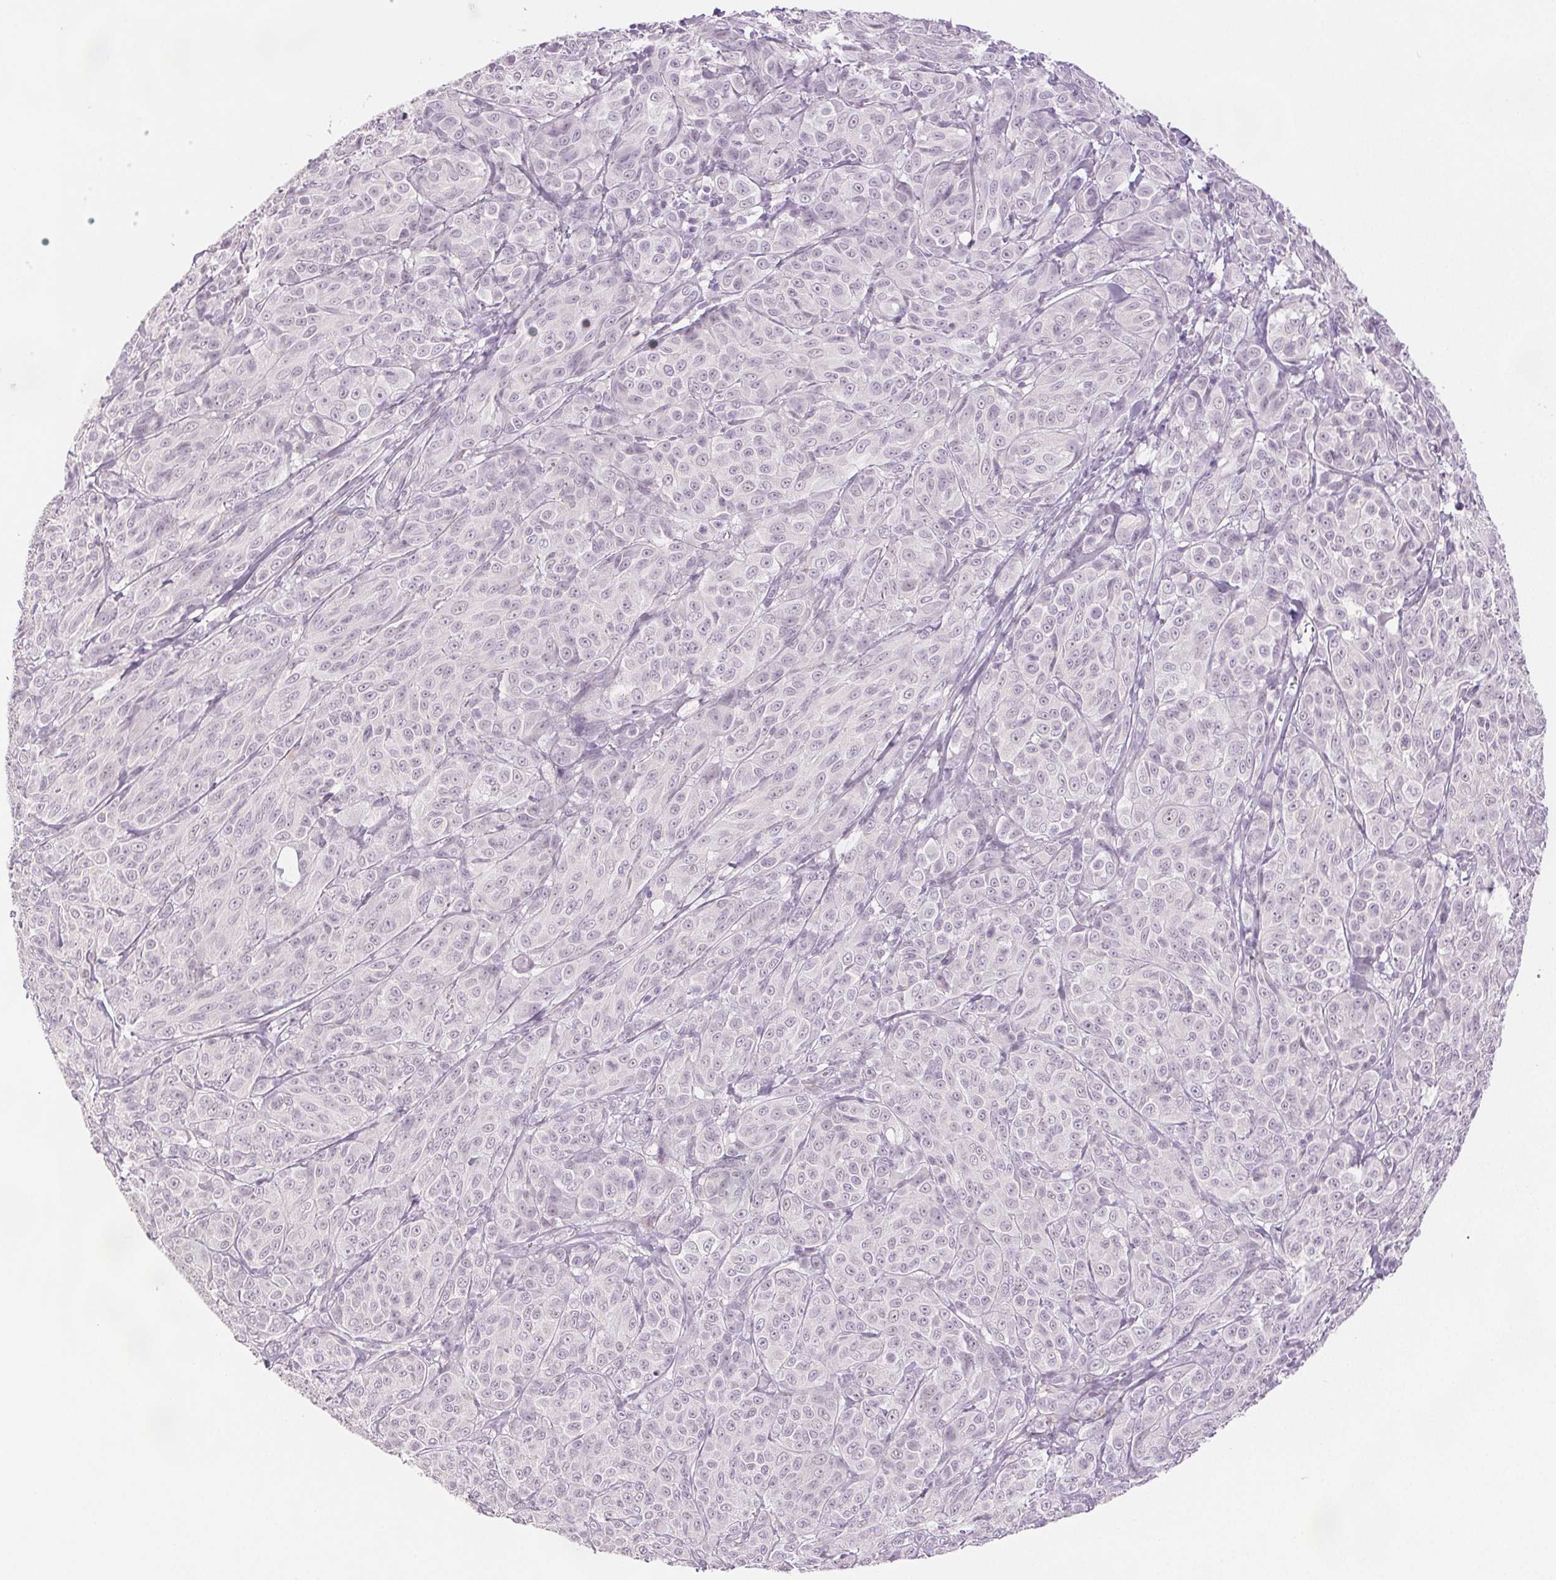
{"staining": {"intensity": "negative", "quantity": "none", "location": "none"}, "tissue": "melanoma", "cell_type": "Tumor cells", "image_type": "cancer", "snomed": [{"axis": "morphology", "description": "Malignant melanoma, NOS"}, {"axis": "topography", "description": "Skin"}], "caption": "Immunohistochemical staining of malignant melanoma shows no significant positivity in tumor cells.", "gene": "SCGN", "patient": {"sex": "male", "age": 89}}